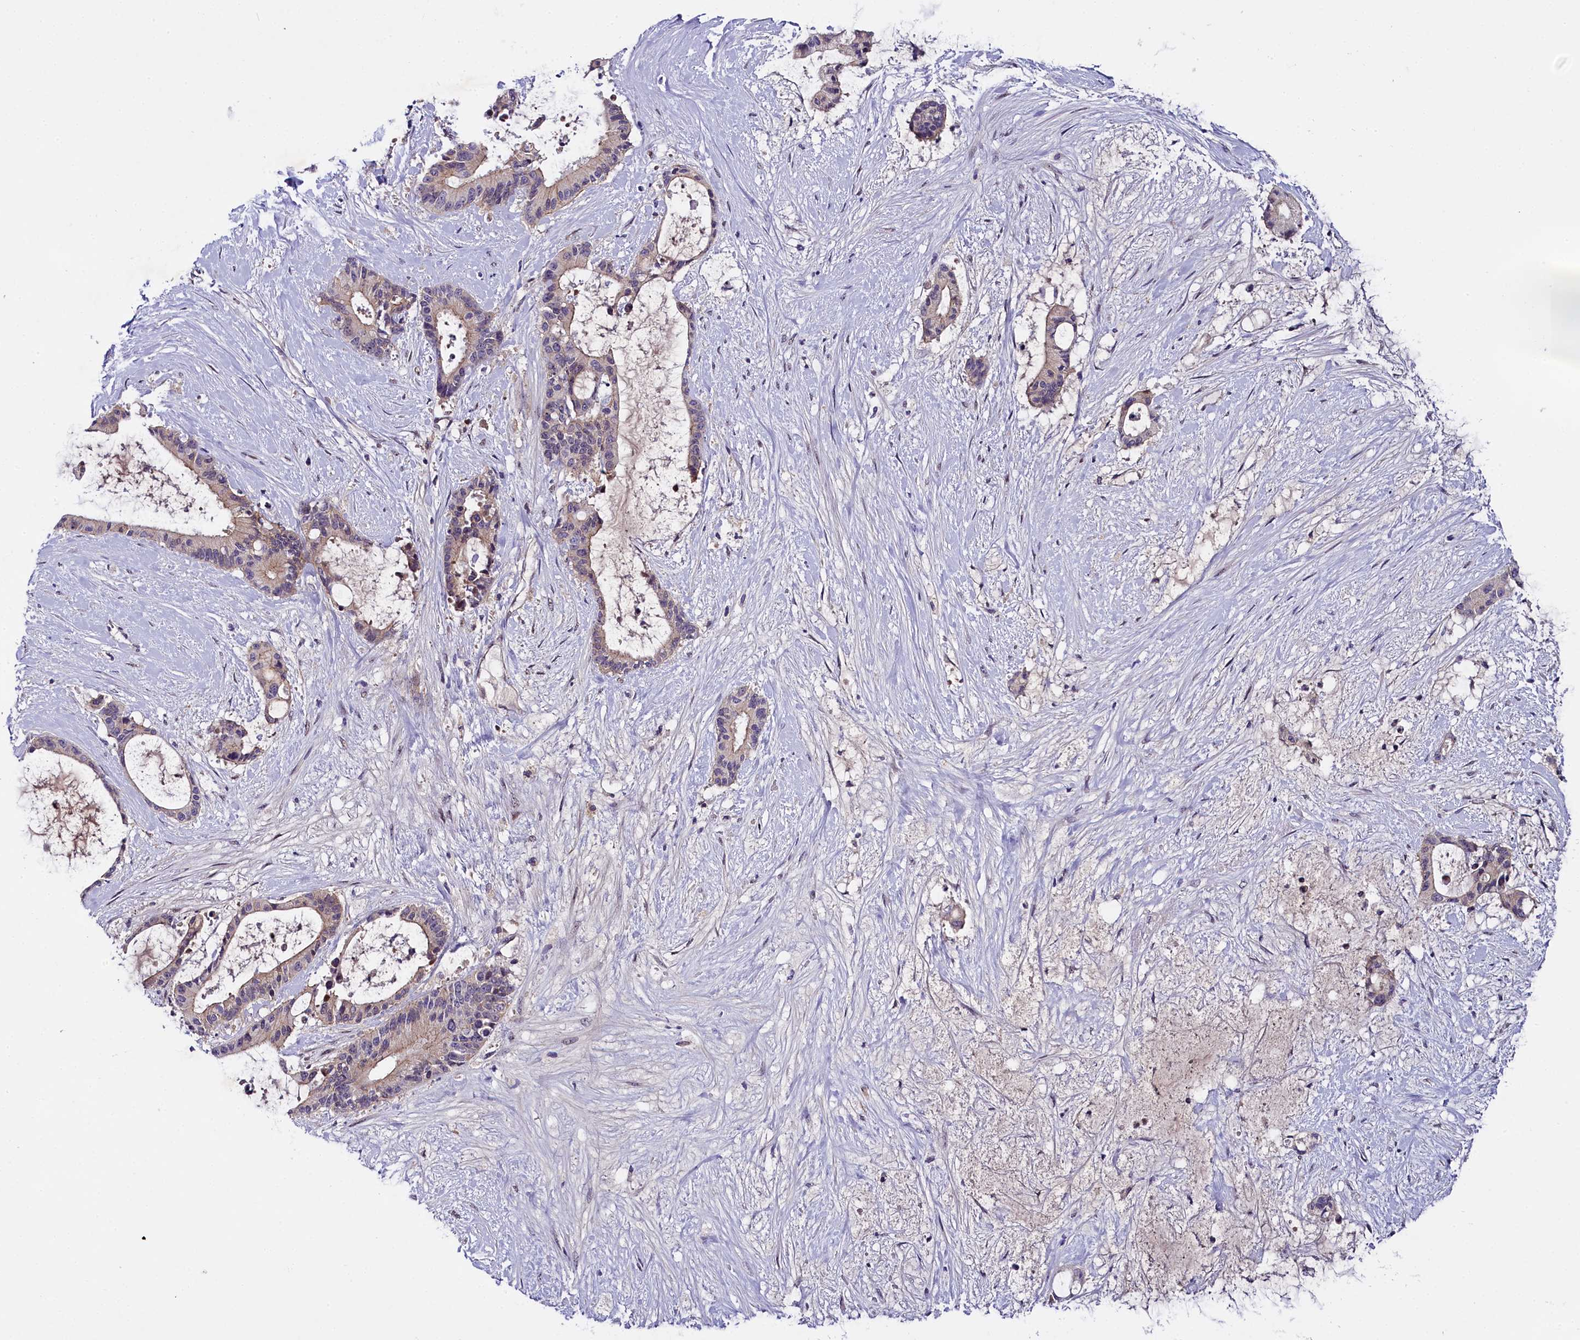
{"staining": {"intensity": "weak", "quantity": "<25%", "location": "cytoplasmic/membranous"}, "tissue": "liver cancer", "cell_type": "Tumor cells", "image_type": "cancer", "snomed": [{"axis": "morphology", "description": "Normal tissue, NOS"}, {"axis": "morphology", "description": "Cholangiocarcinoma"}, {"axis": "topography", "description": "Liver"}, {"axis": "topography", "description": "Peripheral nerve tissue"}], "caption": "High power microscopy micrograph of an IHC histopathology image of liver cancer, revealing no significant staining in tumor cells. (DAB IHC visualized using brightfield microscopy, high magnification).", "gene": "ENKD1", "patient": {"sex": "female", "age": 73}}